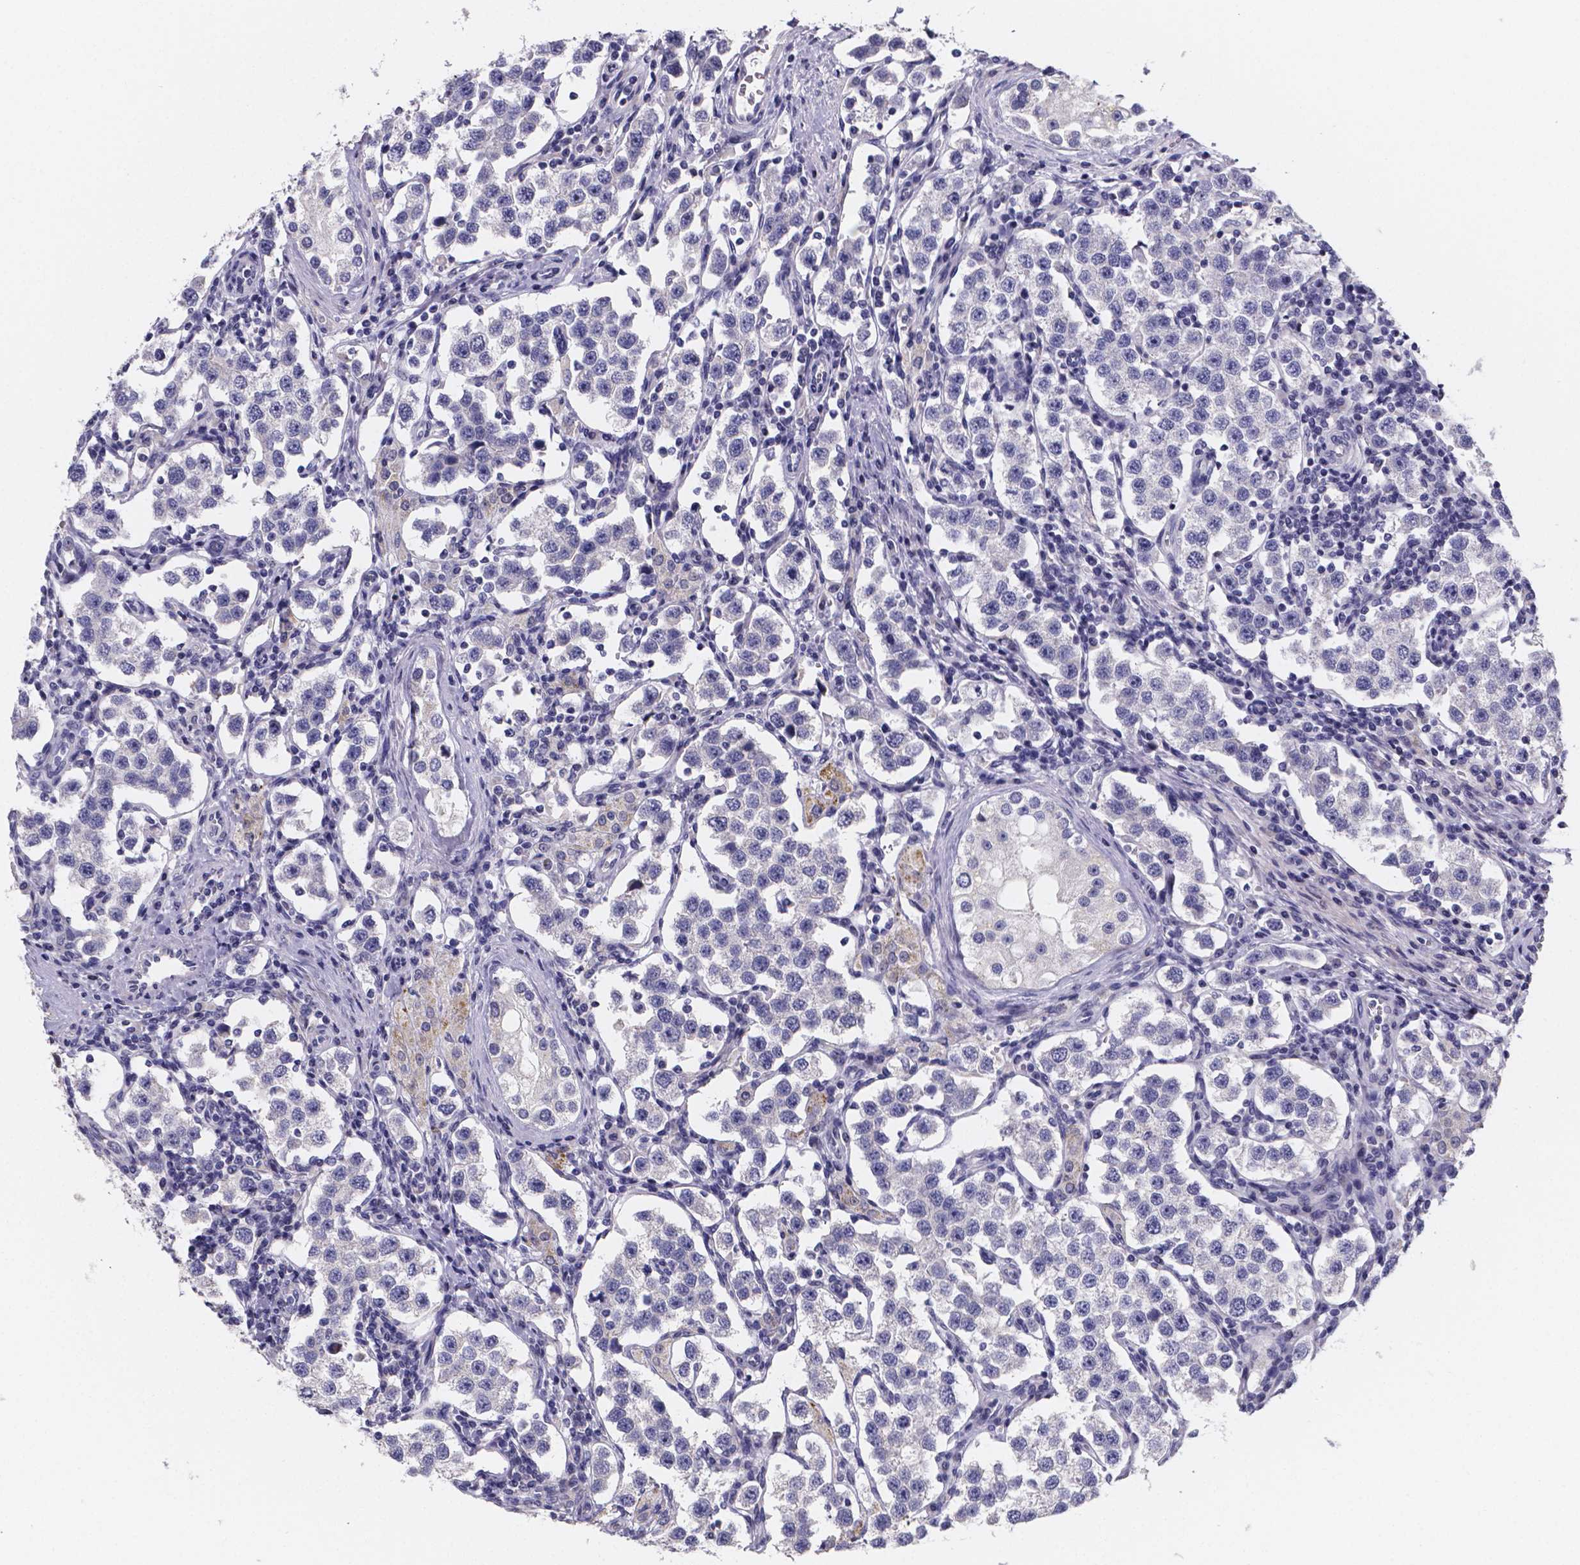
{"staining": {"intensity": "negative", "quantity": "none", "location": "none"}, "tissue": "testis cancer", "cell_type": "Tumor cells", "image_type": "cancer", "snomed": [{"axis": "morphology", "description": "Seminoma, NOS"}, {"axis": "topography", "description": "Testis"}], "caption": "Immunohistochemistry of seminoma (testis) shows no expression in tumor cells.", "gene": "PAH", "patient": {"sex": "male", "age": 37}}